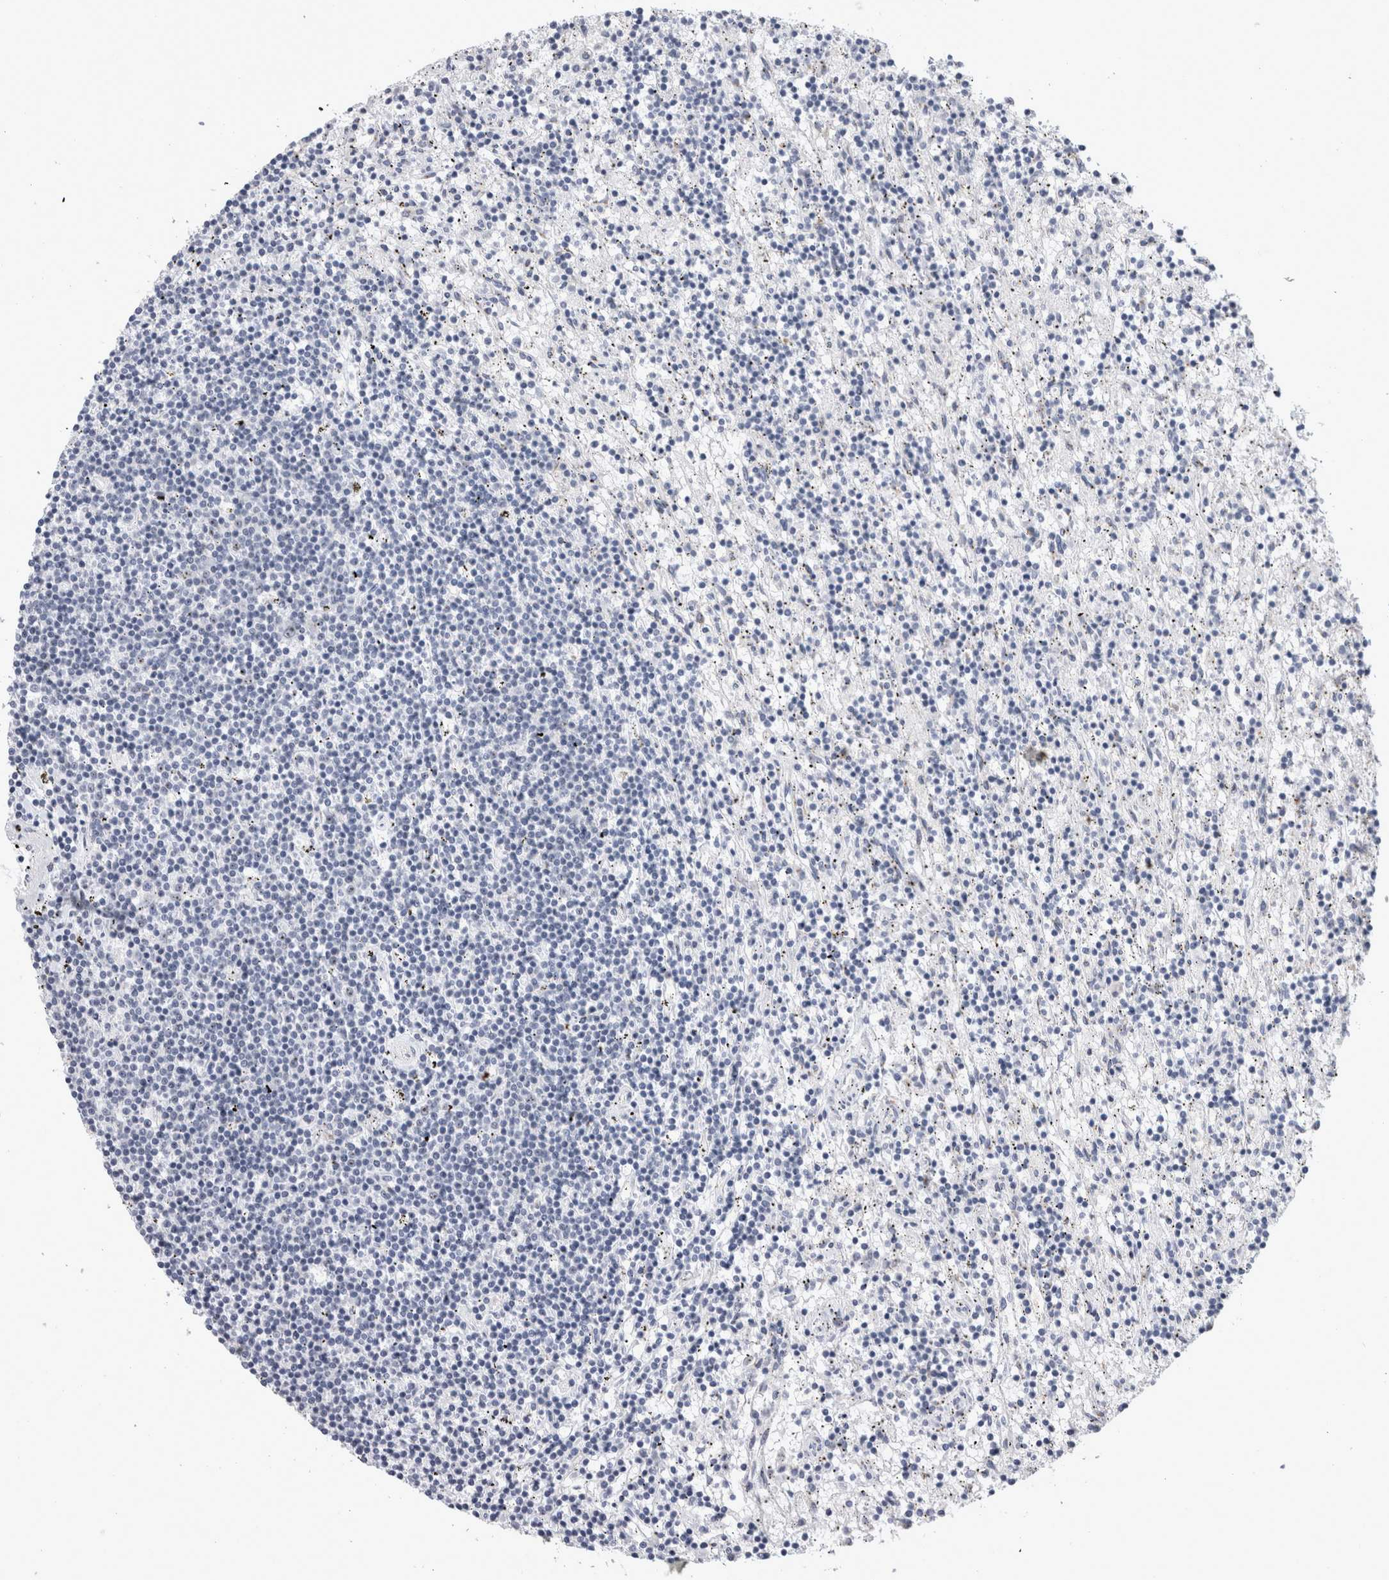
{"staining": {"intensity": "negative", "quantity": "none", "location": "none"}, "tissue": "lymphoma", "cell_type": "Tumor cells", "image_type": "cancer", "snomed": [{"axis": "morphology", "description": "Malignant lymphoma, non-Hodgkin's type, Low grade"}, {"axis": "topography", "description": "Spleen"}], "caption": "Lymphoma was stained to show a protein in brown. There is no significant staining in tumor cells.", "gene": "AKAP9", "patient": {"sex": "male", "age": 76}}